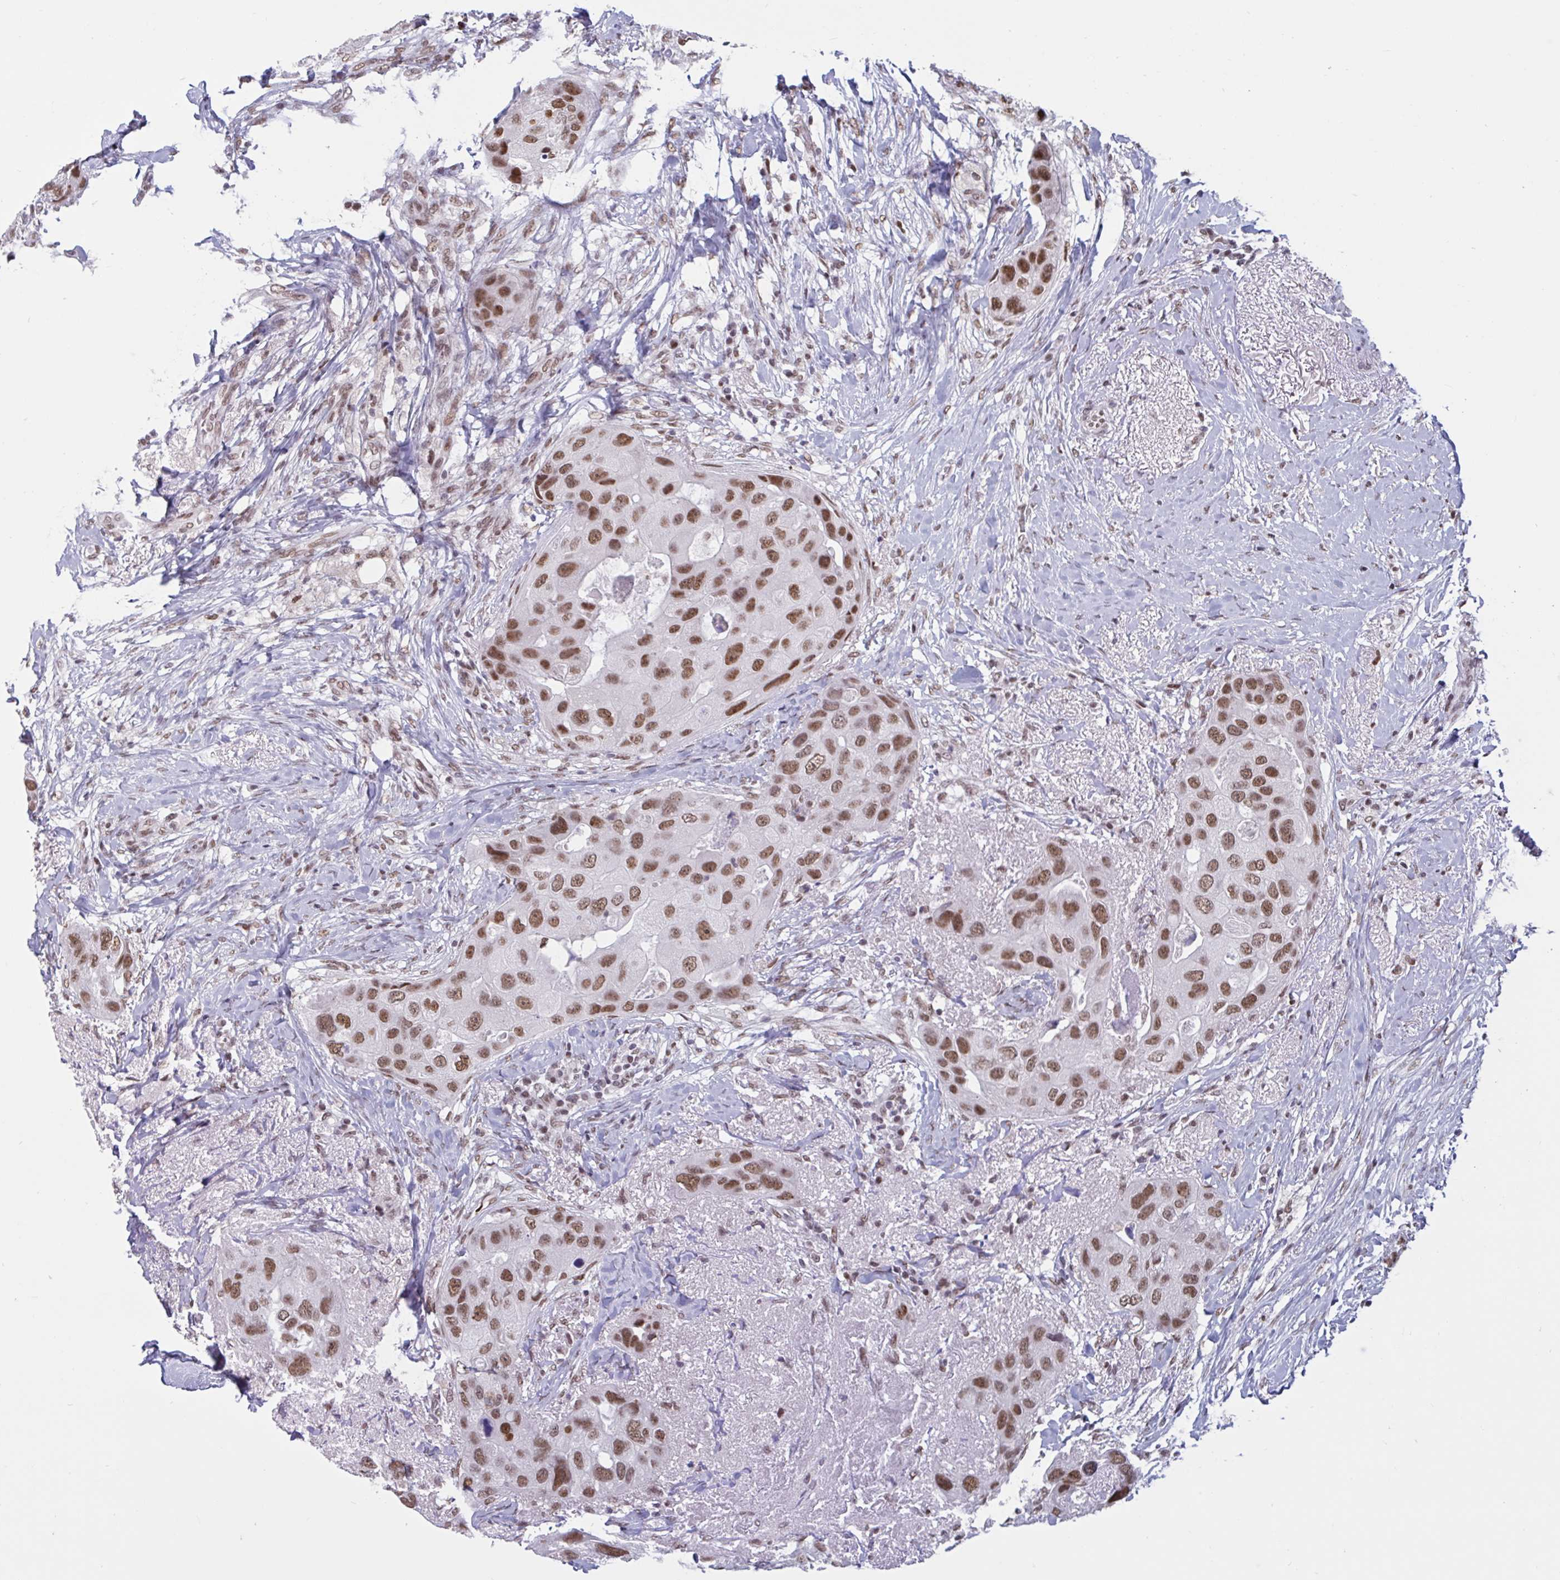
{"staining": {"intensity": "moderate", "quantity": ">75%", "location": "nuclear"}, "tissue": "breast cancer", "cell_type": "Tumor cells", "image_type": "cancer", "snomed": [{"axis": "morphology", "description": "Duct carcinoma"}, {"axis": "topography", "description": "Breast"}], "caption": "A high-resolution micrograph shows immunohistochemistry (IHC) staining of breast cancer, which displays moderate nuclear expression in approximately >75% of tumor cells.", "gene": "CBFA2T2", "patient": {"sex": "female", "age": 43}}